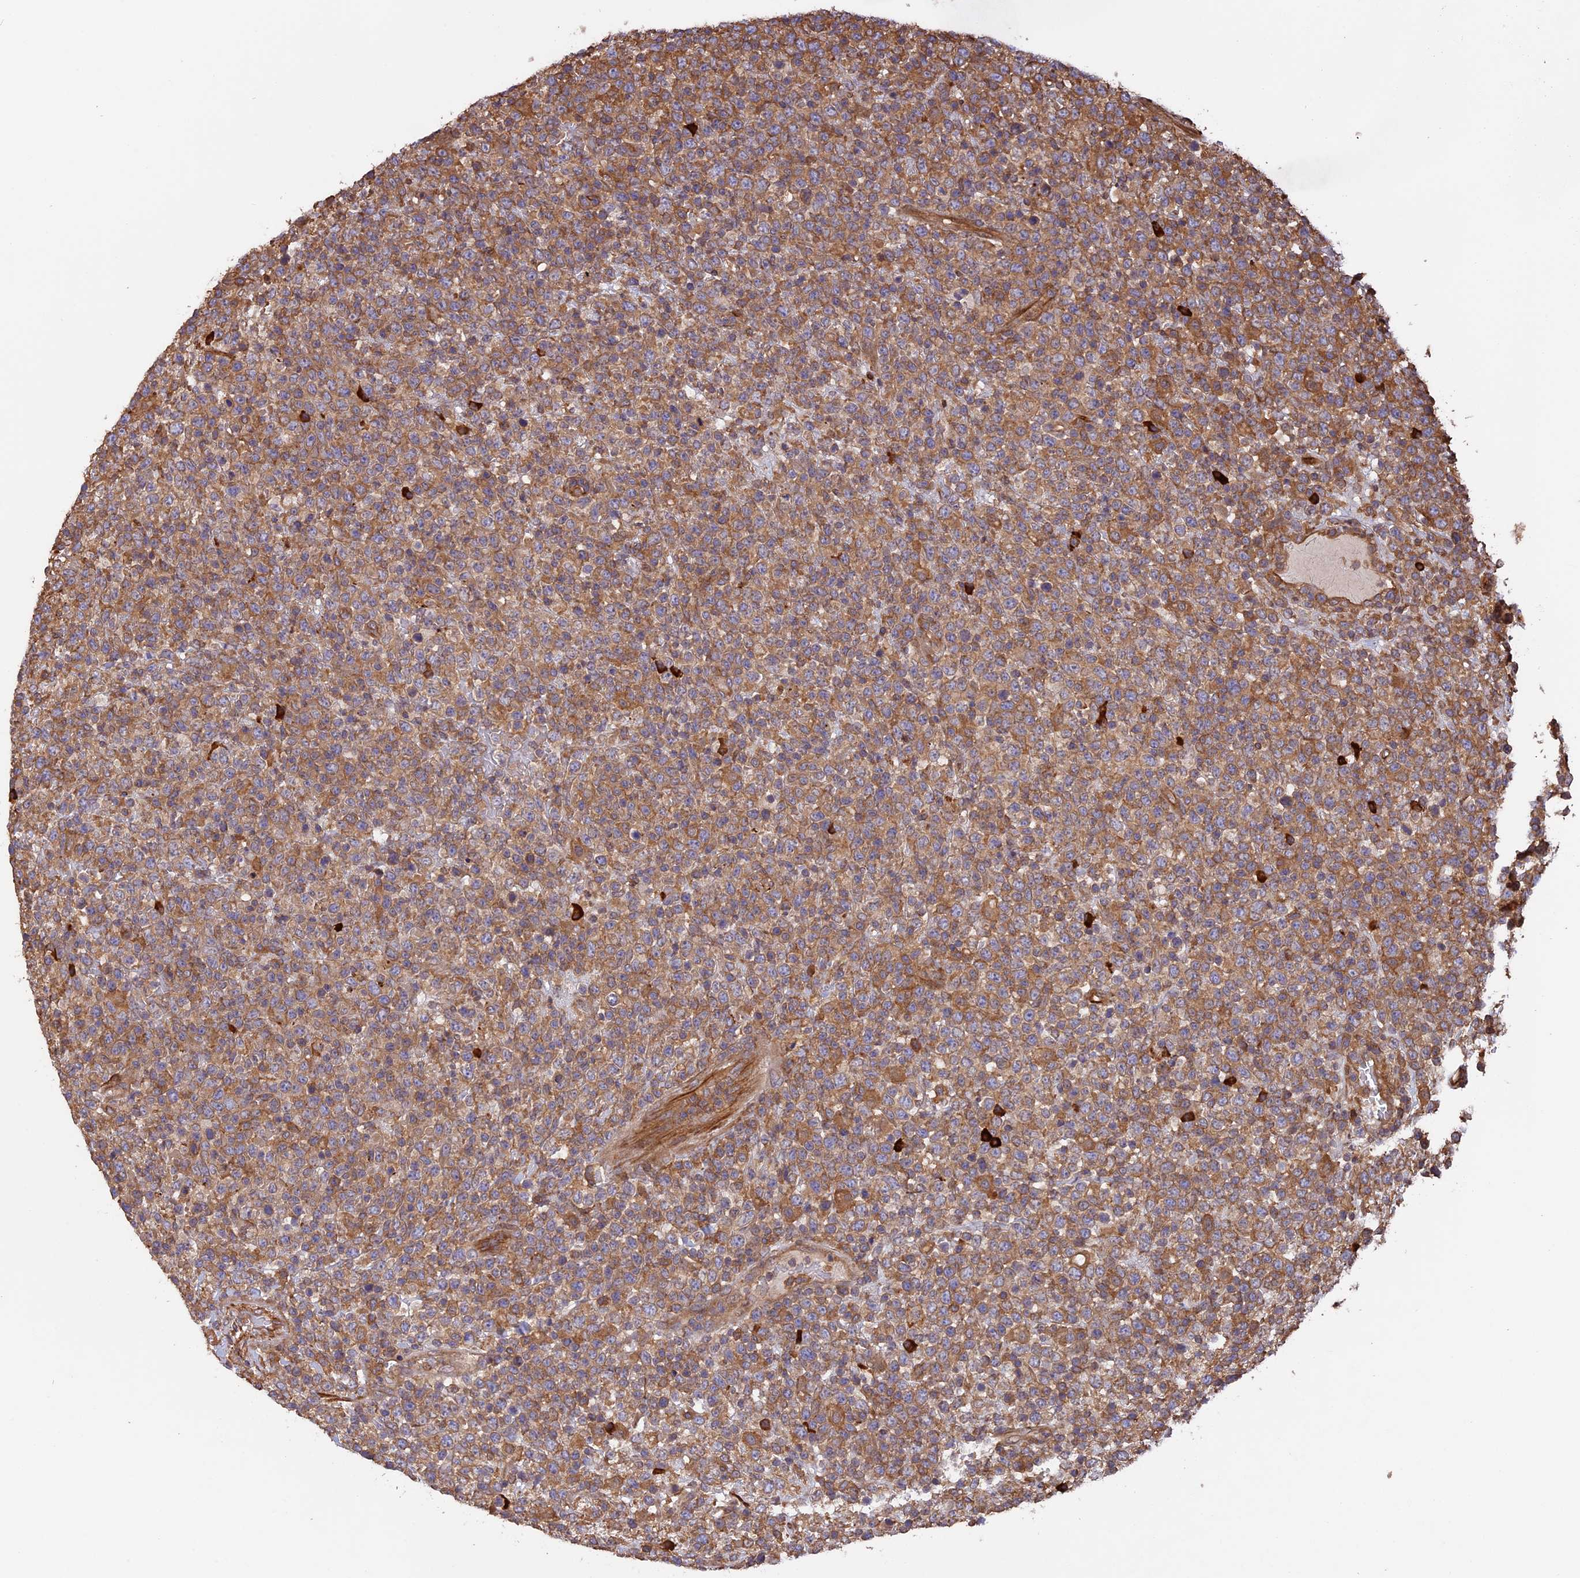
{"staining": {"intensity": "moderate", "quantity": ">75%", "location": "cytoplasmic/membranous"}, "tissue": "lymphoma", "cell_type": "Tumor cells", "image_type": "cancer", "snomed": [{"axis": "morphology", "description": "Malignant lymphoma, non-Hodgkin's type, High grade"}, {"axis": "topography", "description": "Colon"}], "caption": "High-grade malignant lymphoma, non-Hodgkin's type stained with a brown dye reveals moderate cytoplasmic/membranous positive staining in approximately >75% of tumor cells.", "gene": "GAS8", "patient": {"sex": "female", "age": 53}}